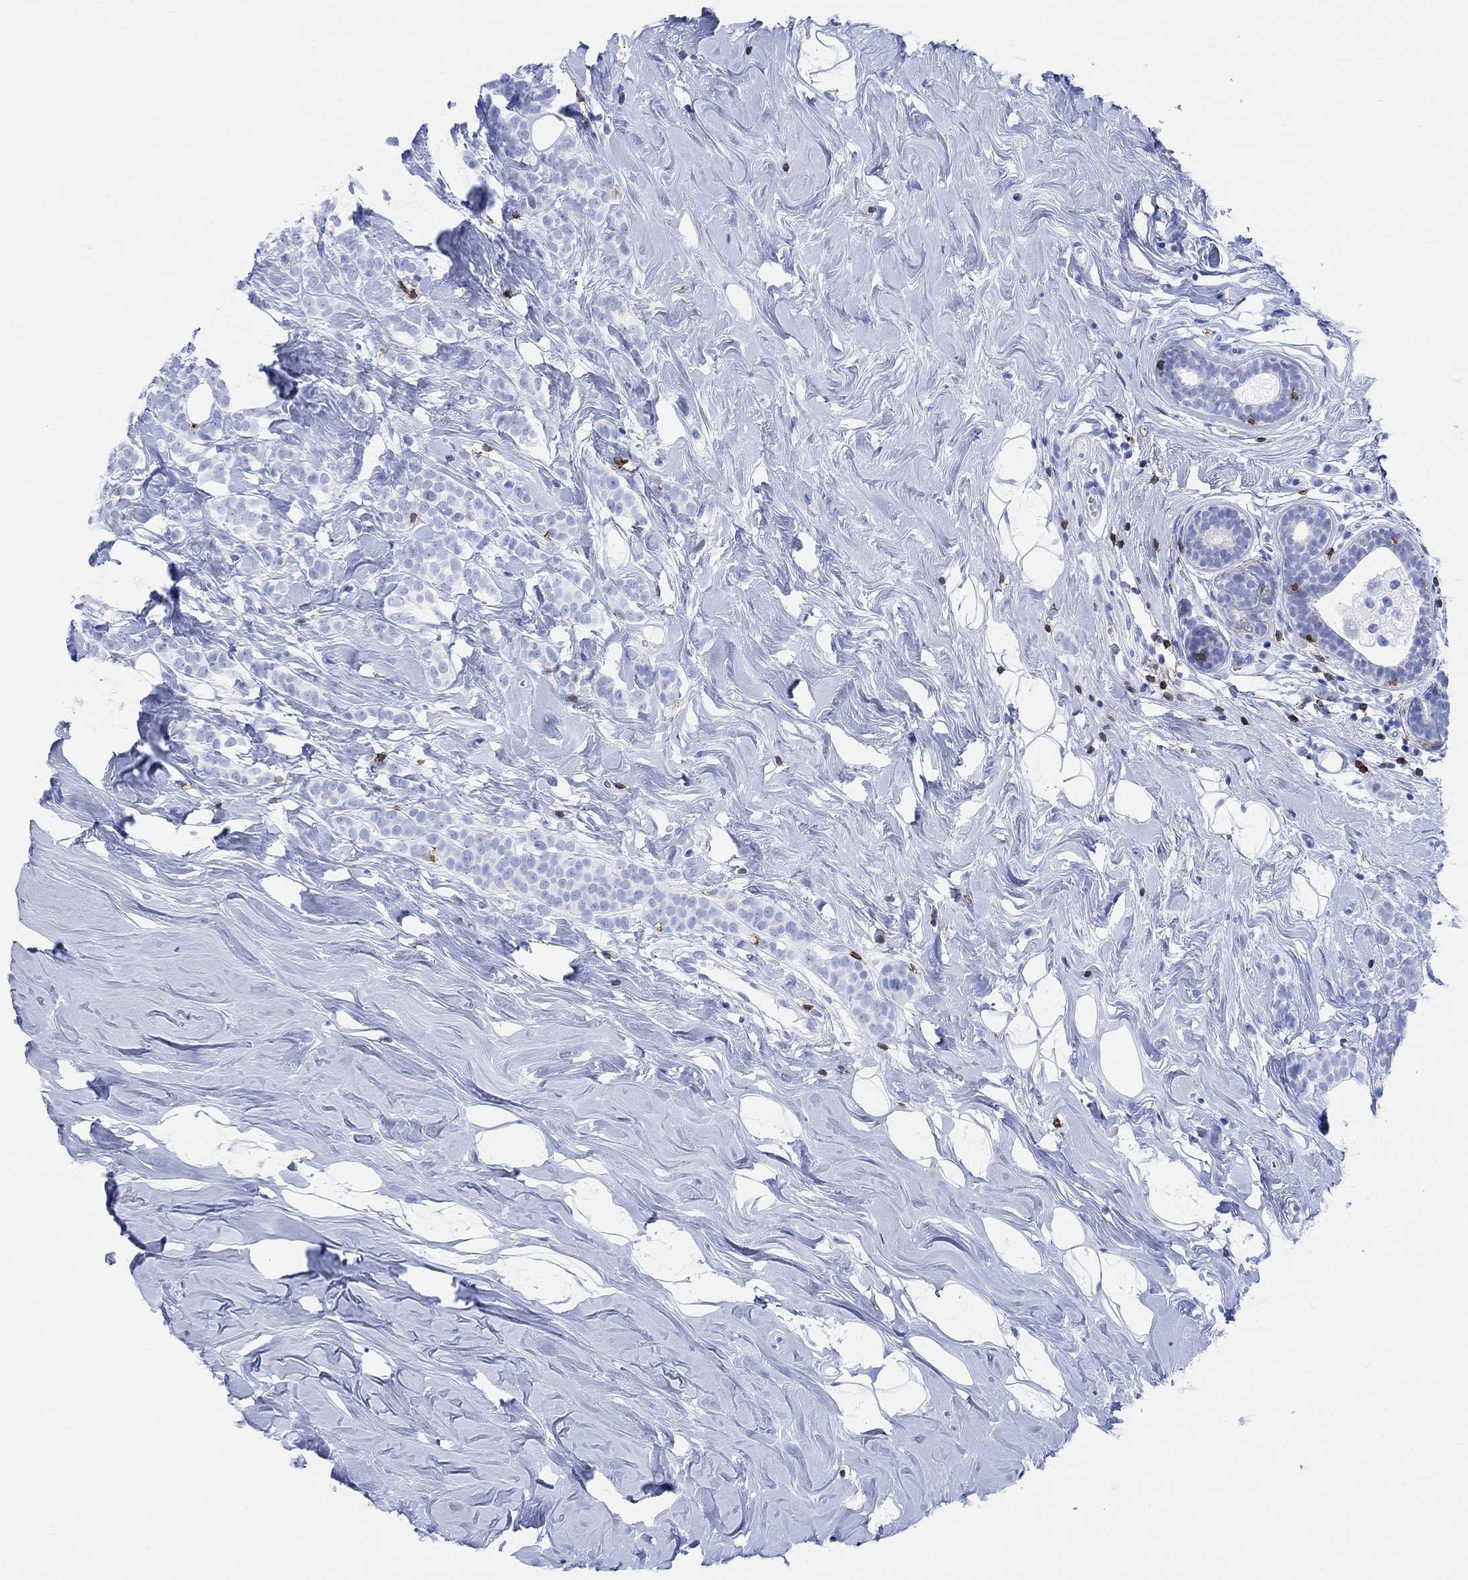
{"staining": {"intensity": "negative", "quantity": "none", "location": "none"}, "tissue": "breast cancer", "cell_type": "Tumor cells", "image_type": "cancer", "snomed": [{"axis": "morphology", "description": "Lobular carcinoma"}, {"axis": "topography", "description": "Breast"}], "caption": "Immunohistochemical staining of breast cancer (lobular carcinoma) reveals no significant expression in tumor cells.", "gene": "GPR65", "patient": {"sex": "female", "age": 49}}